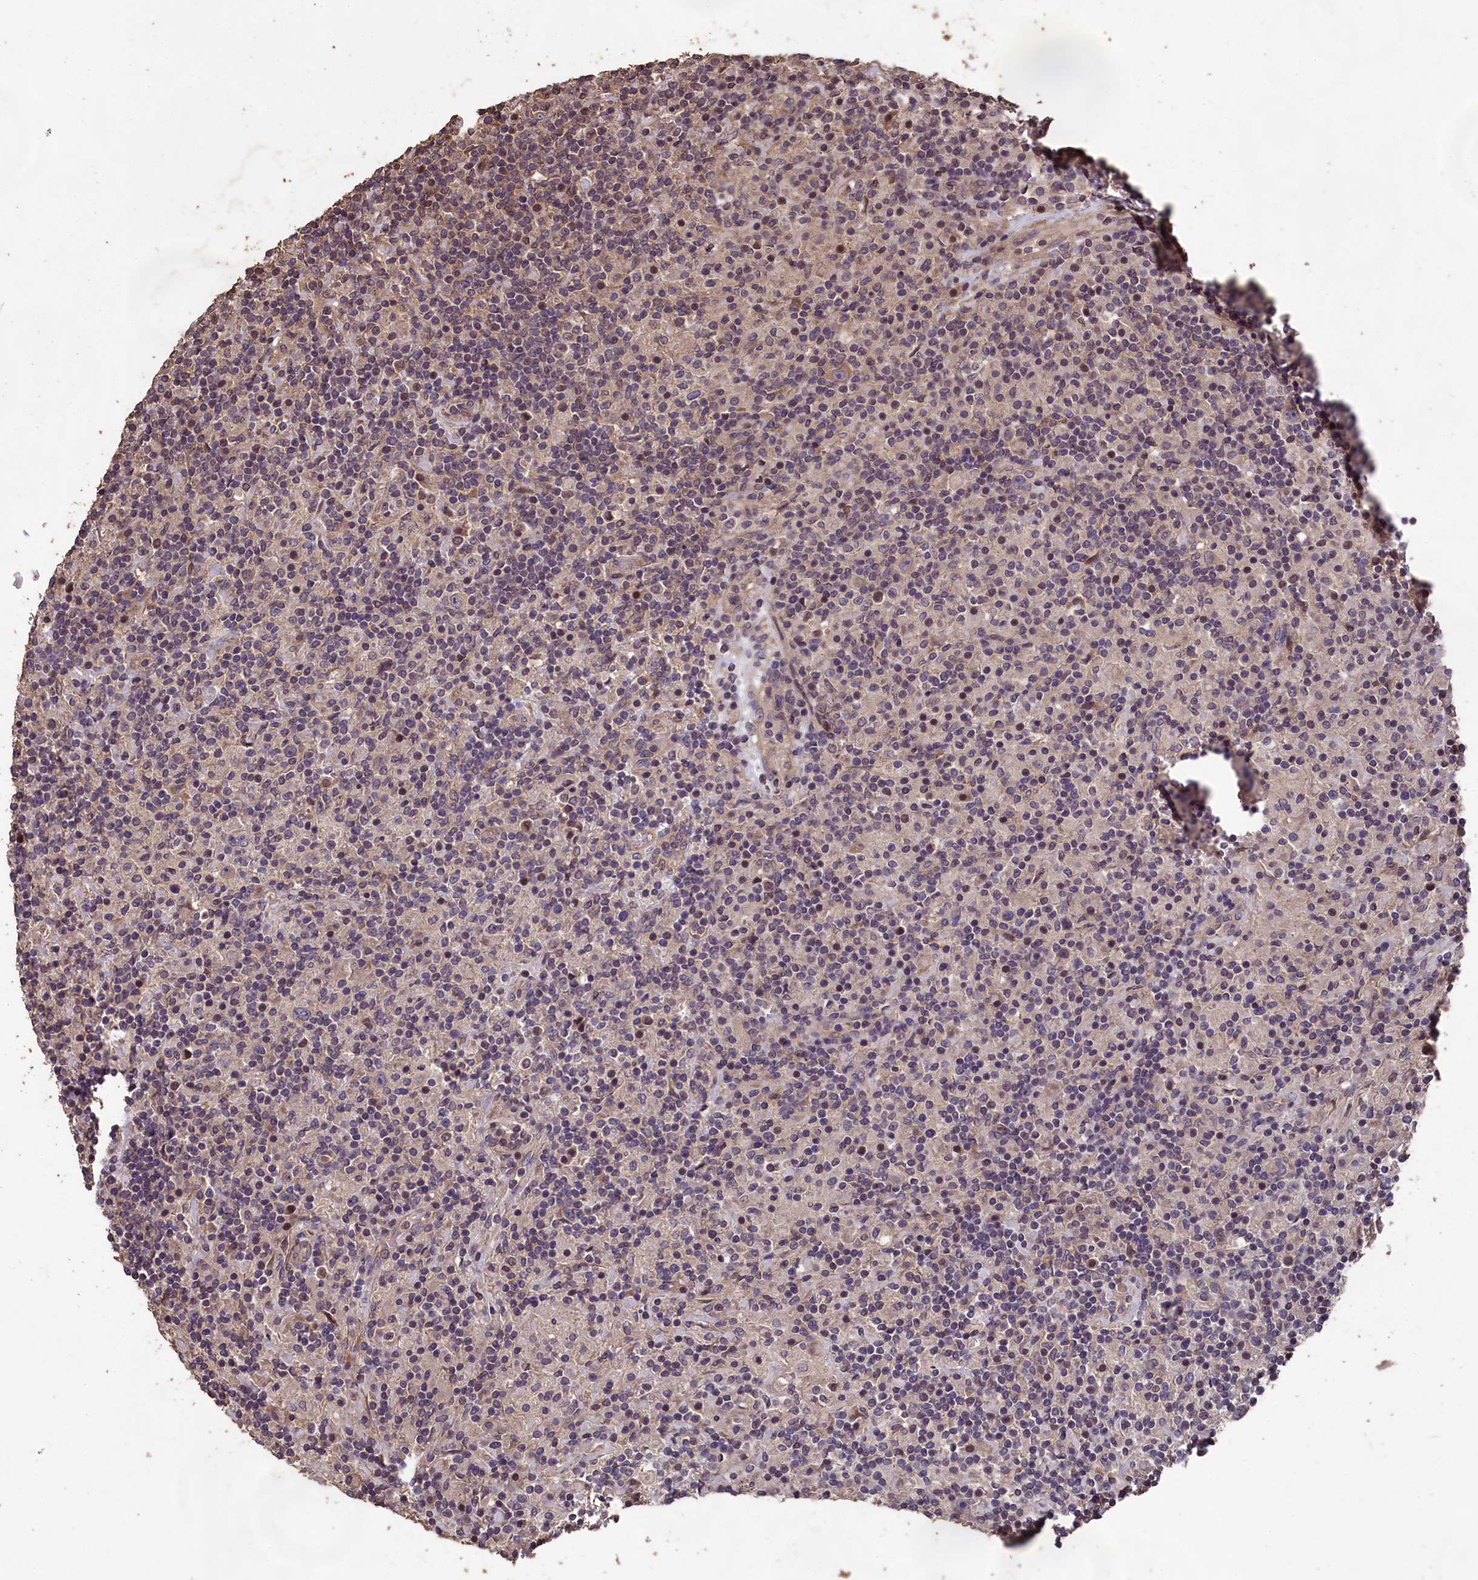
{"staining": {"intensity": "weak", "quantity": "<25%", "location": "cytoplasmic/membranous"}, "tissue": "lymphoma", "cell_type": "Tumor cells", "image_type": "cancer", "snomed": [{"axis": "morphology", "description": "Hodgkin's disease, NOS"}, {"axis": "topography", "description": "Lymph node"}], "caption": "Human lymphoma stained for a protein using IHC displays no staining in tumor cells.", "gene": "CHD9", "patient": {"sex": "male", "age": 70}}